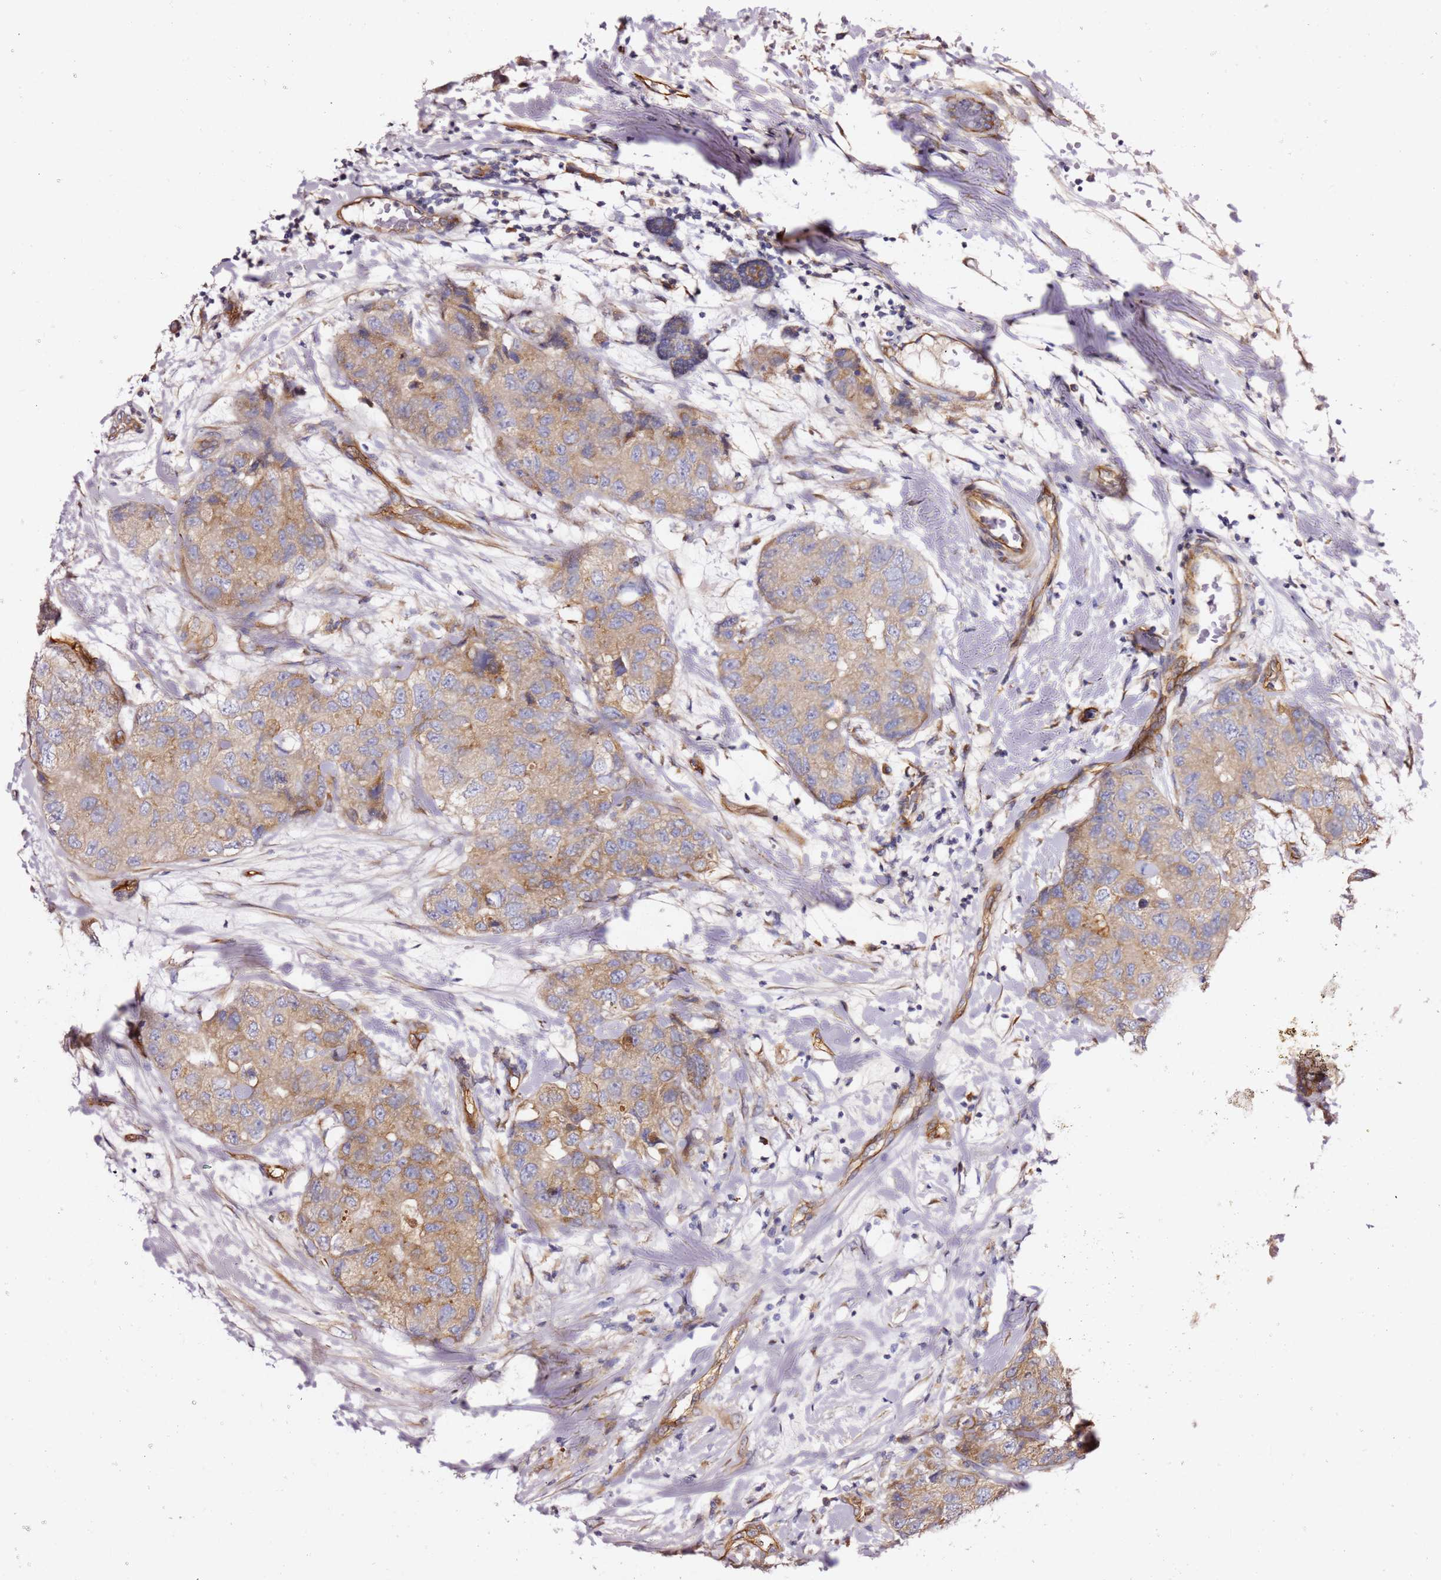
{"staining": {"intensity": "moderate", "quantity": ">75%", "location": "cytoplasmic/membranous"}, "tissue": "breast cancer", "cell_type": "Tumor cells", "image_type": "cancer", "snomed": [{"axis": "morphology", "description": "Duct carcinoma"}, {"axis": "topography", "description": "Breast"}], "caption": "Breast cancer was stained to show a protein in brown. There is medium levels of moderate cytoplasmic/membranous expression in approximately >75% of tumor cells.", "gene": "KIF7", "patient": {"sex": "female", "age": 62}}